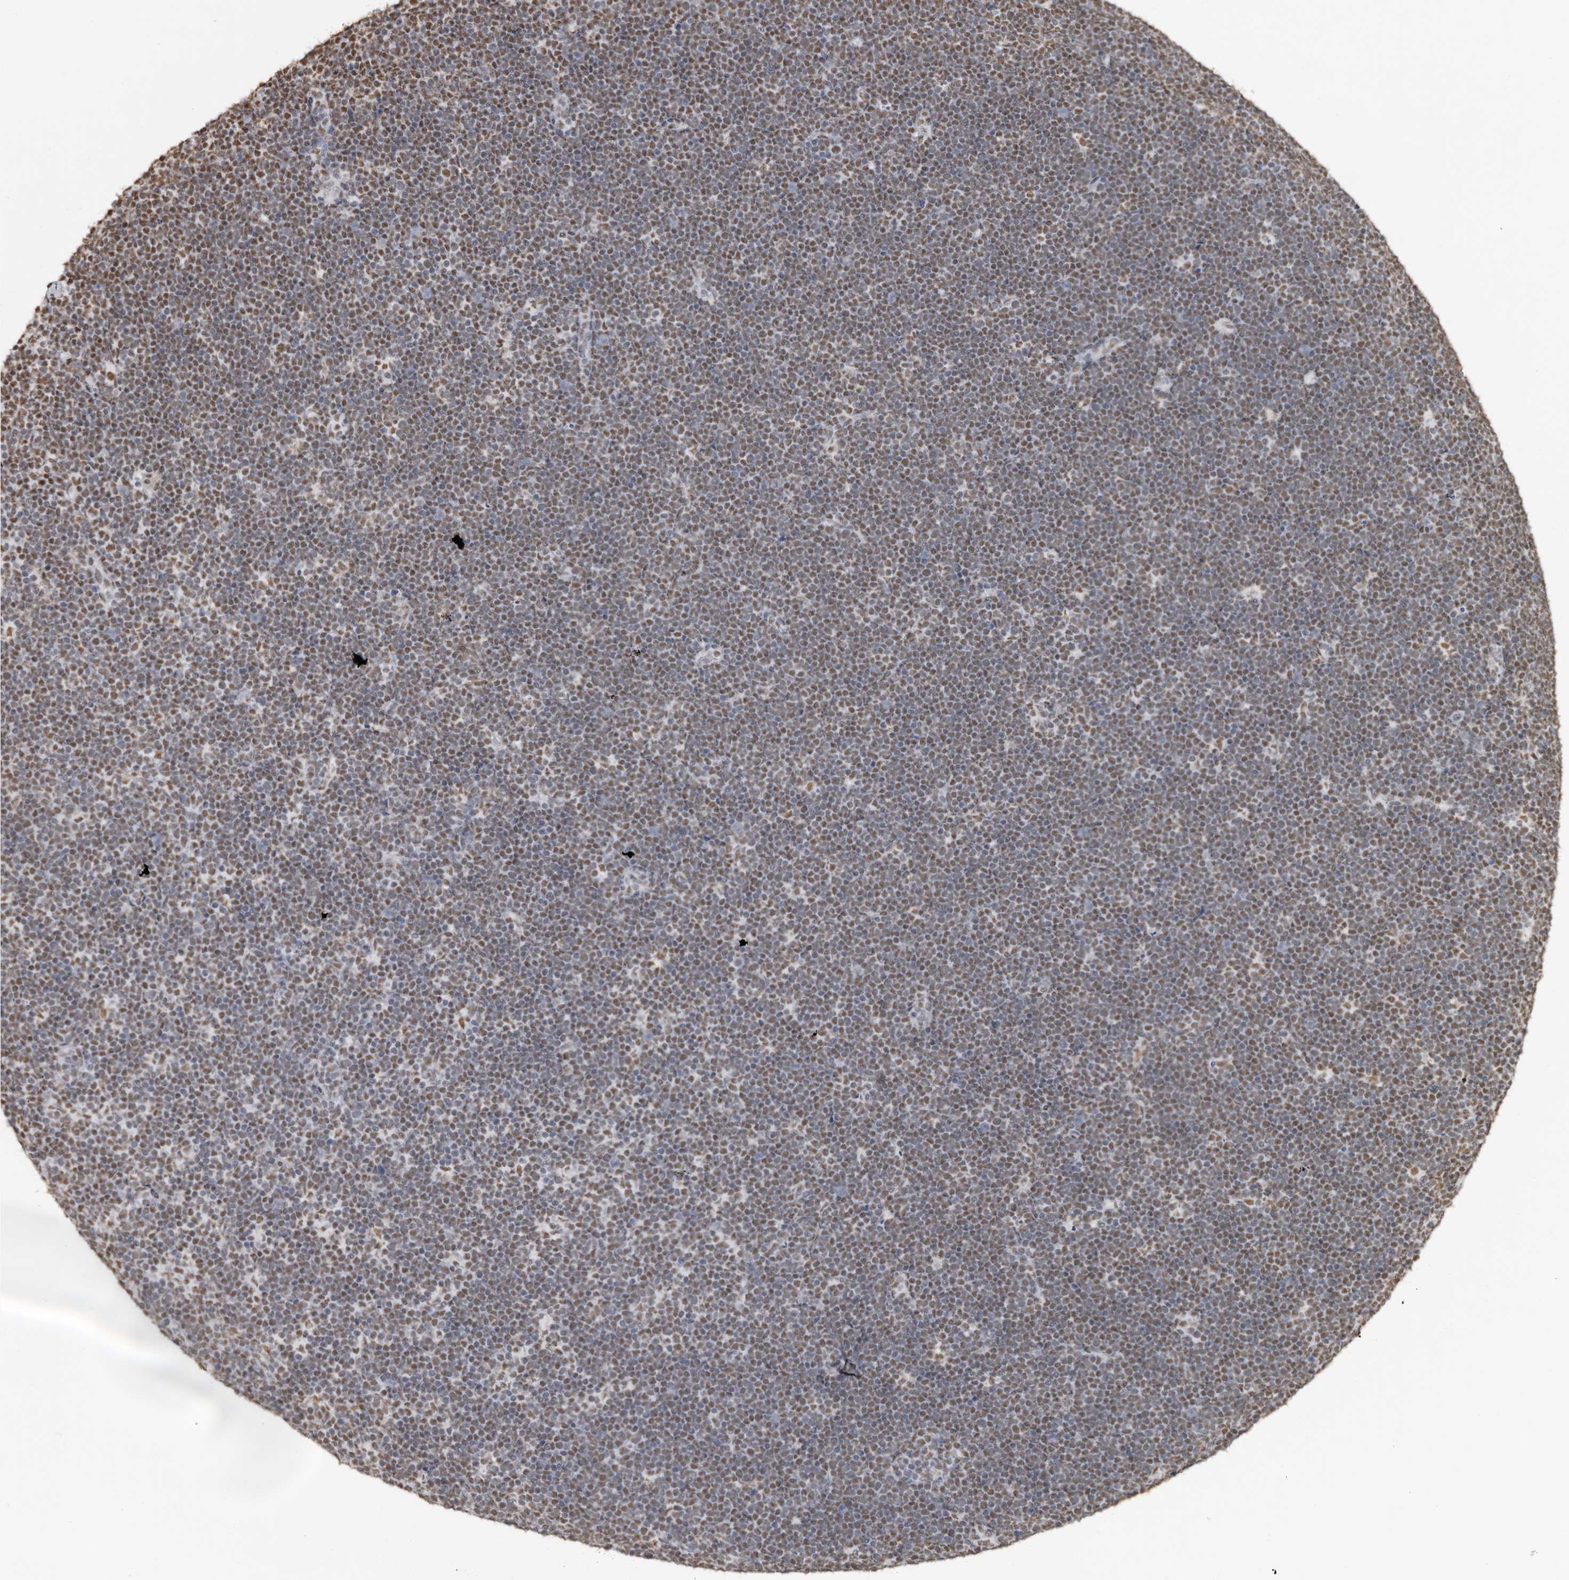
{"staining": {"intensity": "weak", "quantity": "25%-75%", "location": "nuclear"}, "tissue": "lymphoma", "cell_type": "Tumor cells", "image_type": "cancer", "snomed": [{"axis": "morphology", "description": "Malignant lymphoma, non-Hodgkin's type, High grade"}, {"axis": "topography", "description": "Lymph node"}], "caption": "A micrograph of lymphoma stained for a protein displays weak nuclear brown staining in tumor cells.", "gene": "SCAF4", "patient": {"sex": "male", "age": 13}}